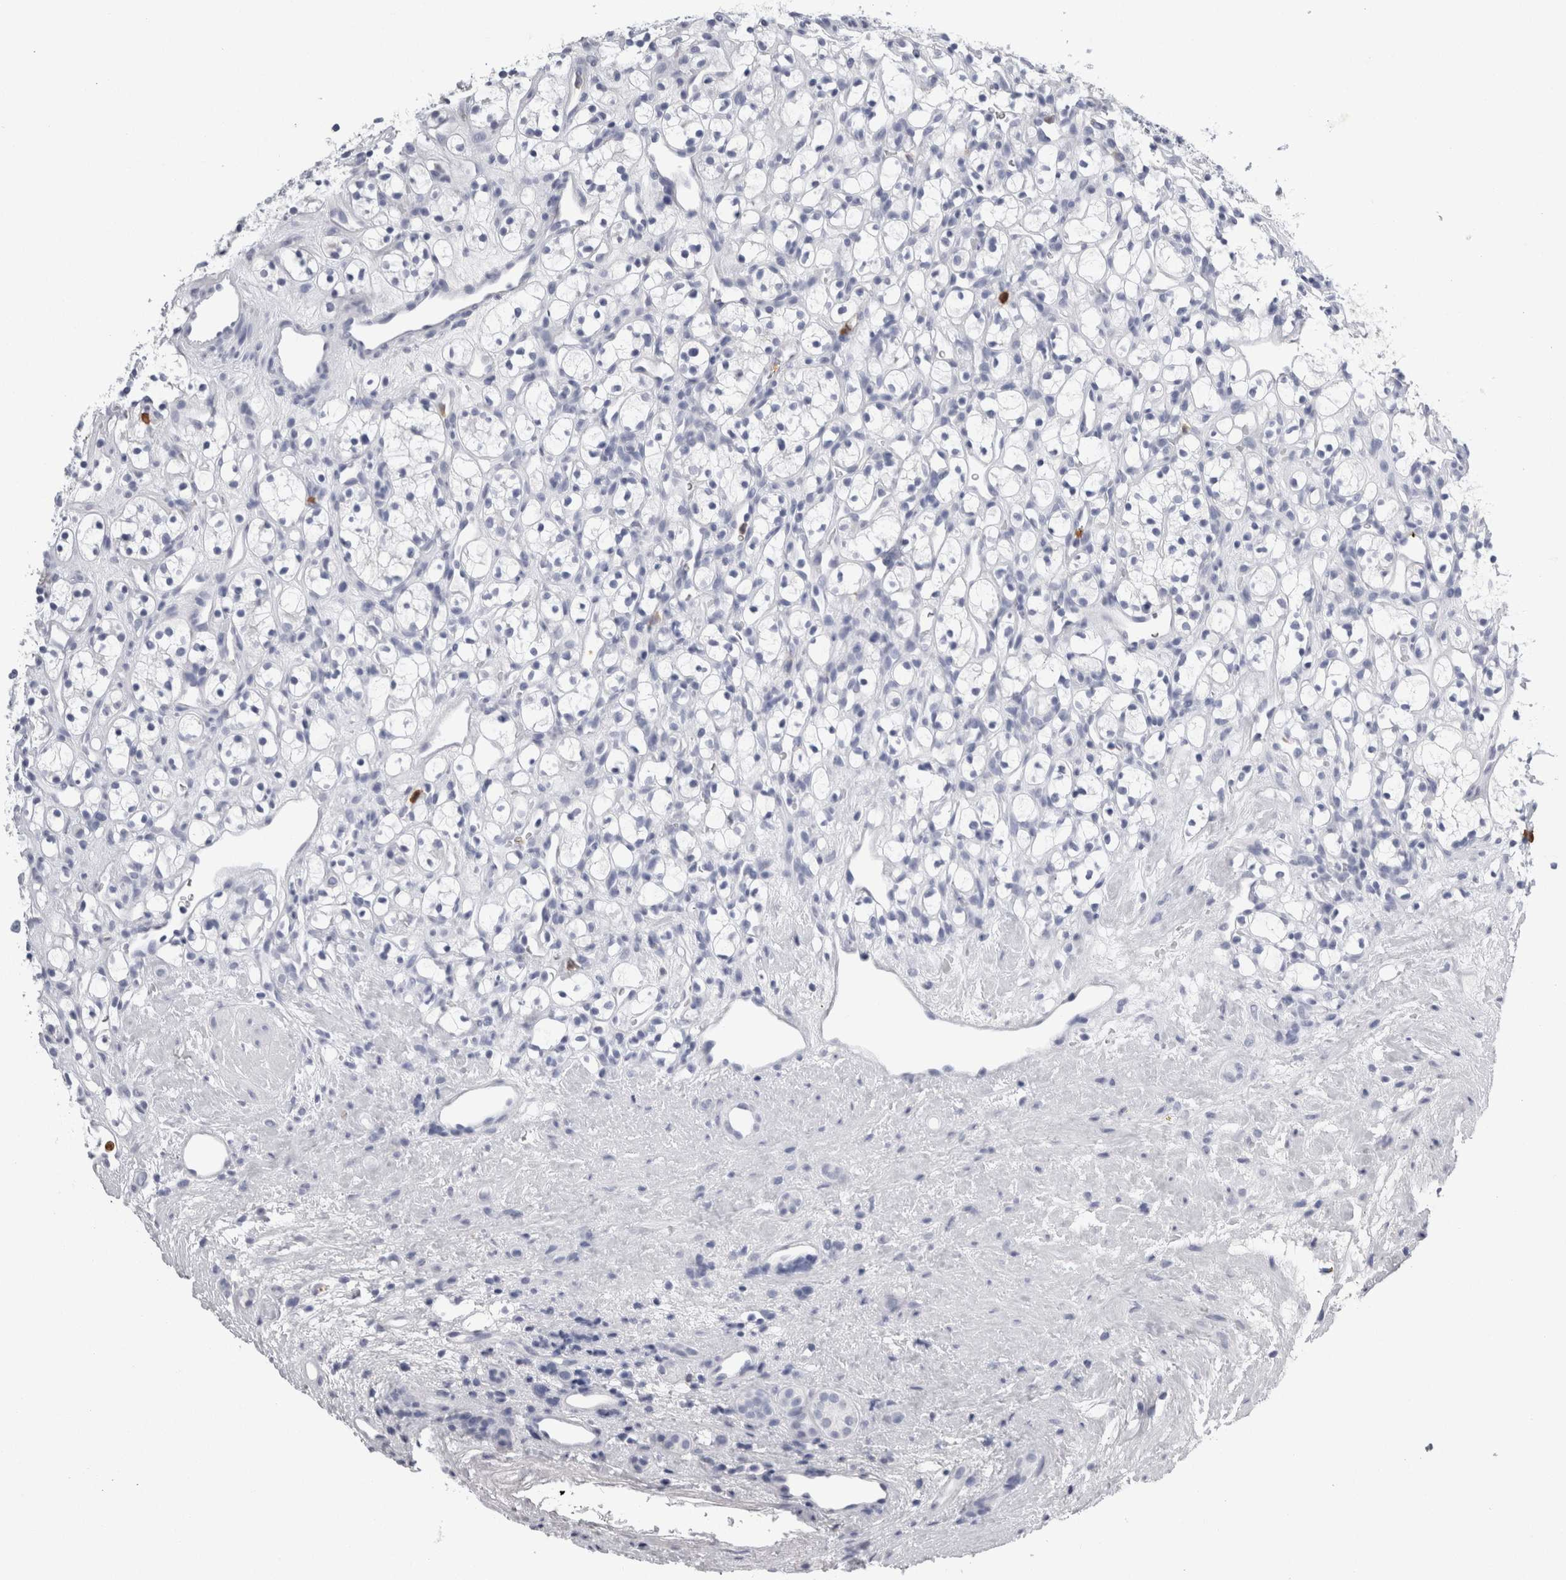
{"staining": {"intensity": "negative", "quantity": "none", "location": "none"}, "tissue": "renal cancer", "cell_type": "Tumor cells", "image_type": "cancer", "snomed": [{"axis": "morphology", "description": "Adenocarcinoma, NOS"}, {"axis": "topography", "description": "Kidney"}], "caption": "Tumor cells are negative for protein expression in human renal adenocarcinoma.", "gene": "S100A12", "patient": {"sex": "female", "age": 60}}